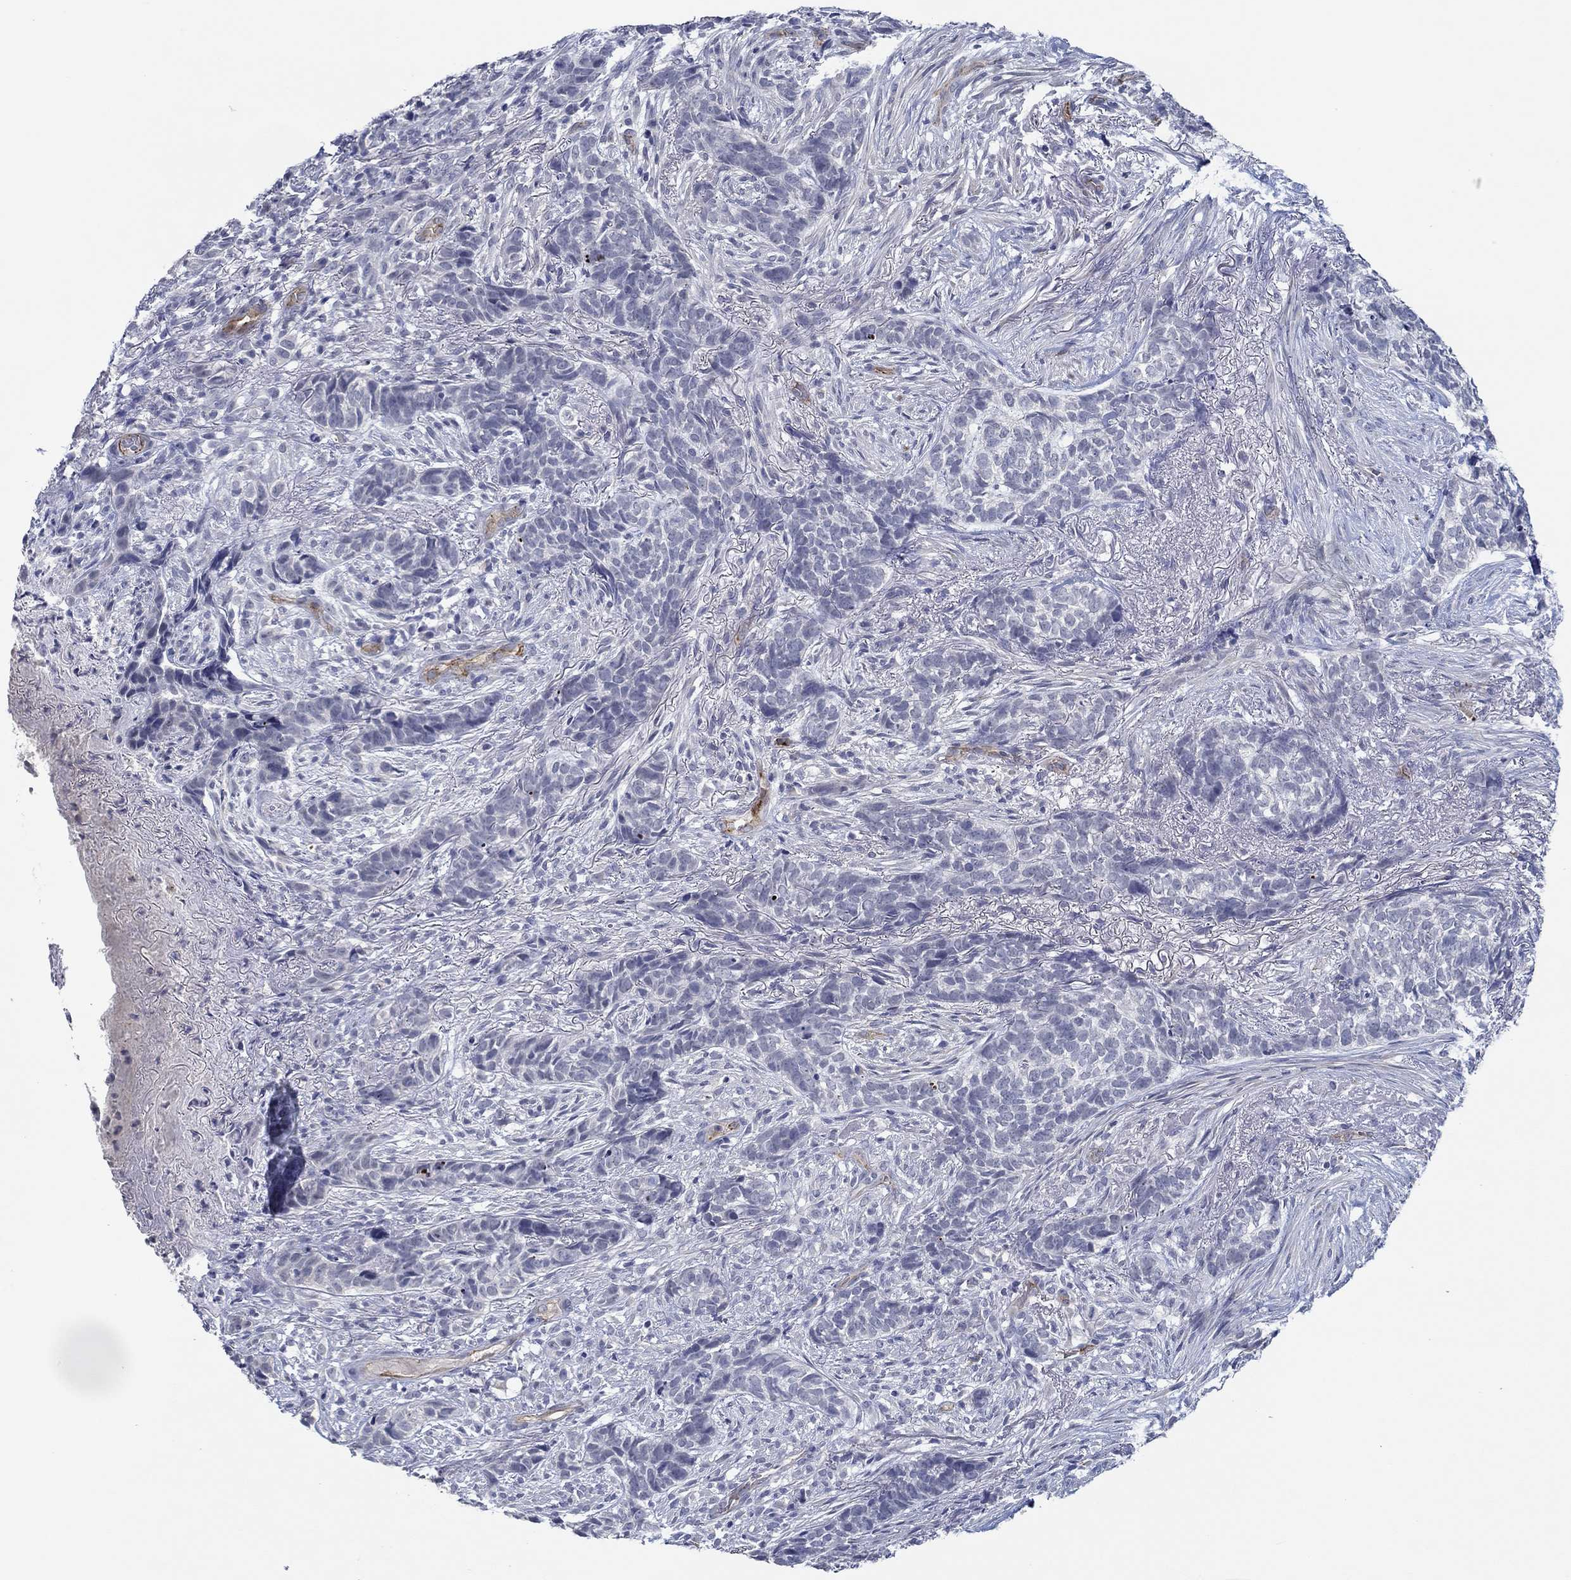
{"staining": {"intensity": "negative", "quantity": "none", "location": "none"}, "tissue": "skin cancer", "cell_type": "Tumor cells", "image_type": "cancer", "snomed": [{"axis": "morphology", "description": "Basal cell carcinoma"}, {"axis": "topography", "description": "Skin"}], "caption": "Tumor cells are negative for protein expression in human basal cell carcinoma (skin).", "gene": "GJA5", "patient": {"sex": "female", "age": 69}}